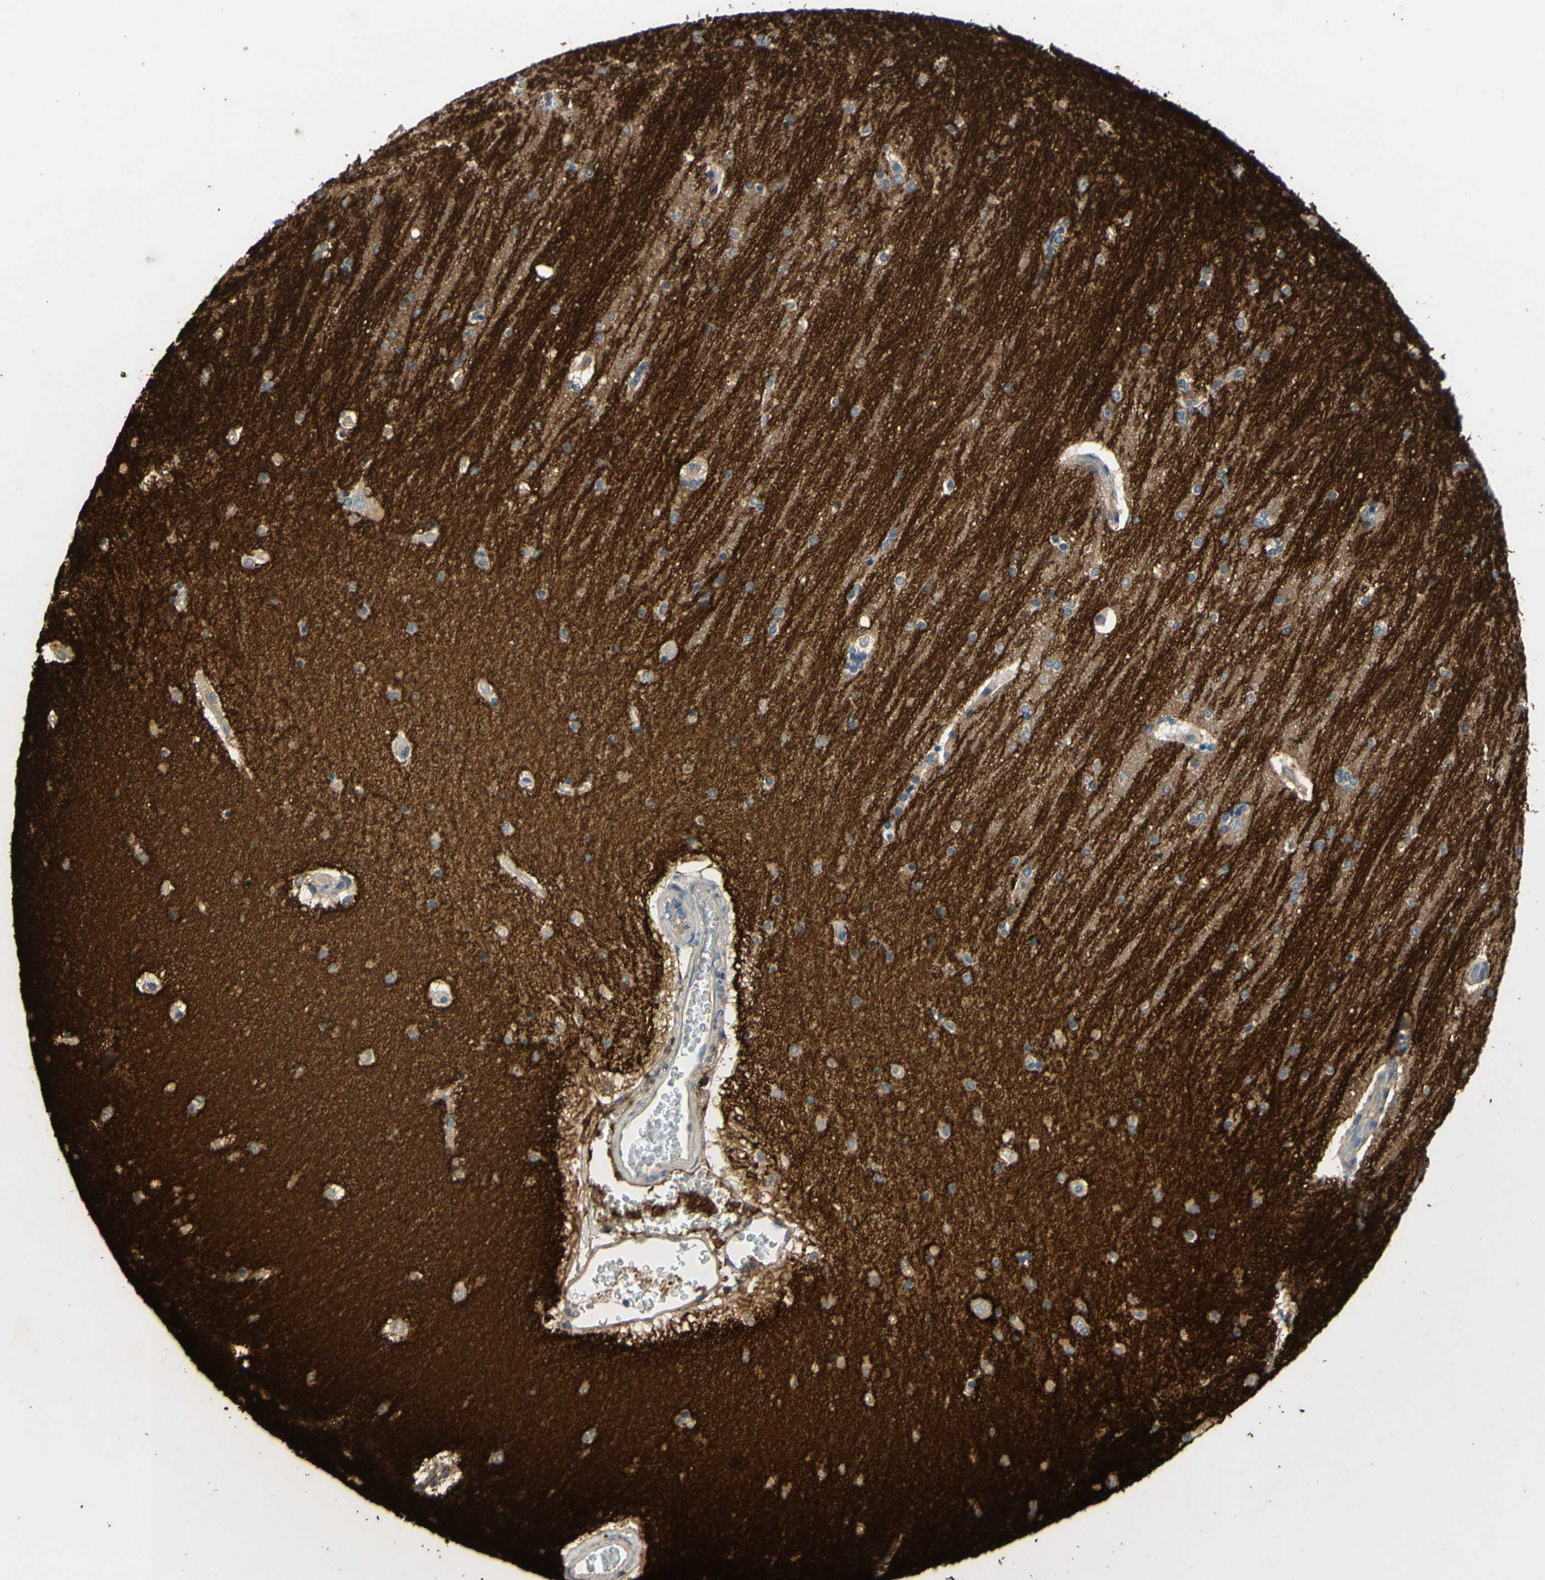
{"staining": {"intensity": "weak", "quantity": ">75%", "location": "cytoplasmic/membranous"}, "tissue": "hippocampus", "cell_type": "Glial cells", "image_type": "normal", "snomed": [{"axis": "morphology", "description": "Normal tissue, NOS"}, {"axis": "topography", "description": "Hippocampus"}], "caption": "A photomicrograph showing weak cytoplasmic/membranous expression in approximately >75% of glial cells in normal hippocampus, as visualized by brown immunohistochemical staining.", "gene": "ICAM5", "patient": {"sex": "female", "age": 54}}